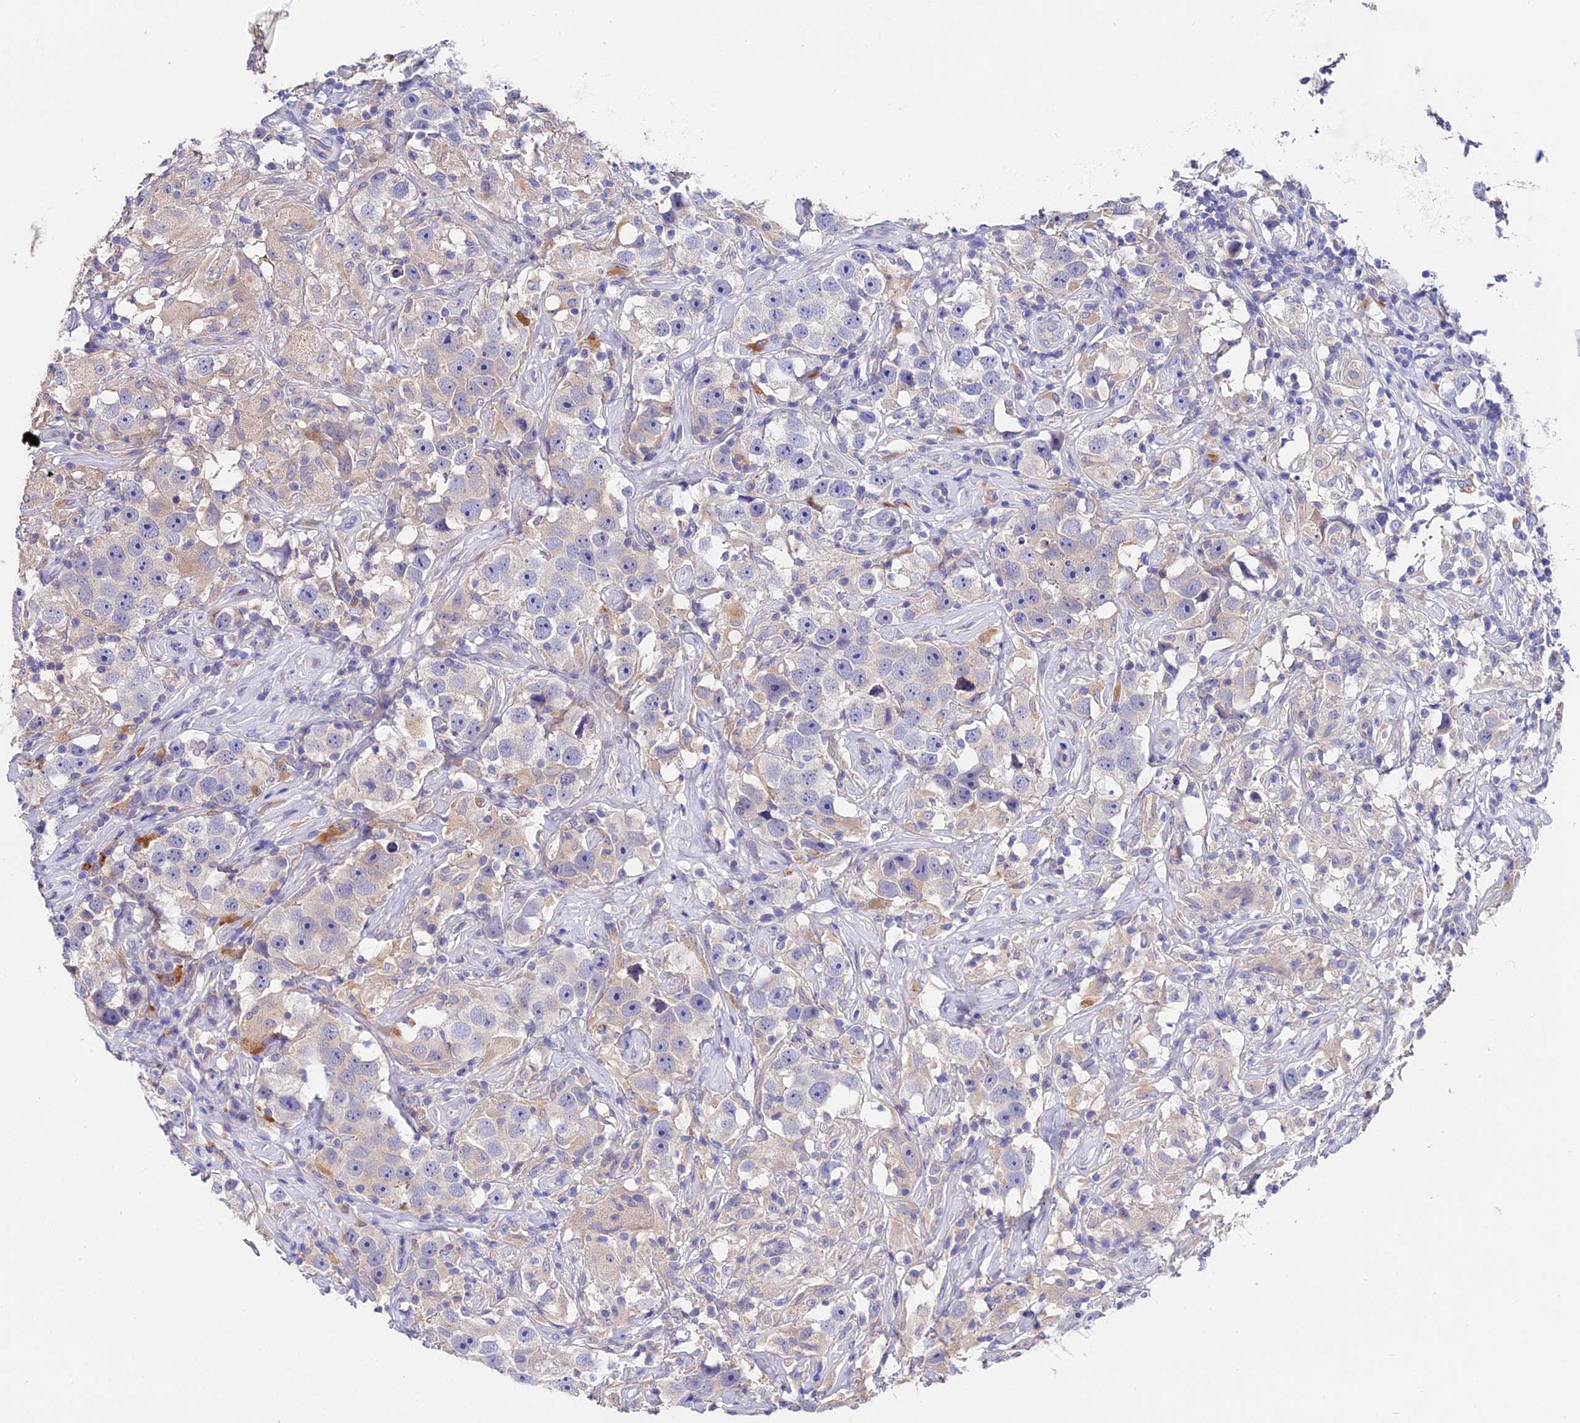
{"staining": {"intensity": "negative", "quantity": "none", "location": "none"}, "tissue": "testis cancer", "cell_type": "Tumor cells", "image_type": "cancer", "snomed": [{"axis": "morphology", "description": "Seminoma, NOS"}, {"axis": "topography", "description": "Testis"}], "caption": "Immunohistochemistry photomicrograph of neoplastic tissue: human testis cancer (seminoma) stained with DAB (3,3'-diaminobenzidine) displays no significant protein expression in tumor cells. Brightfield microscopy of immunohistochemistry stained with DAB (brown) and hematoxylin (blue), captured at high magnification.", "gene": "LYPD6", "patient": {"sex": "male", "age": 49}}